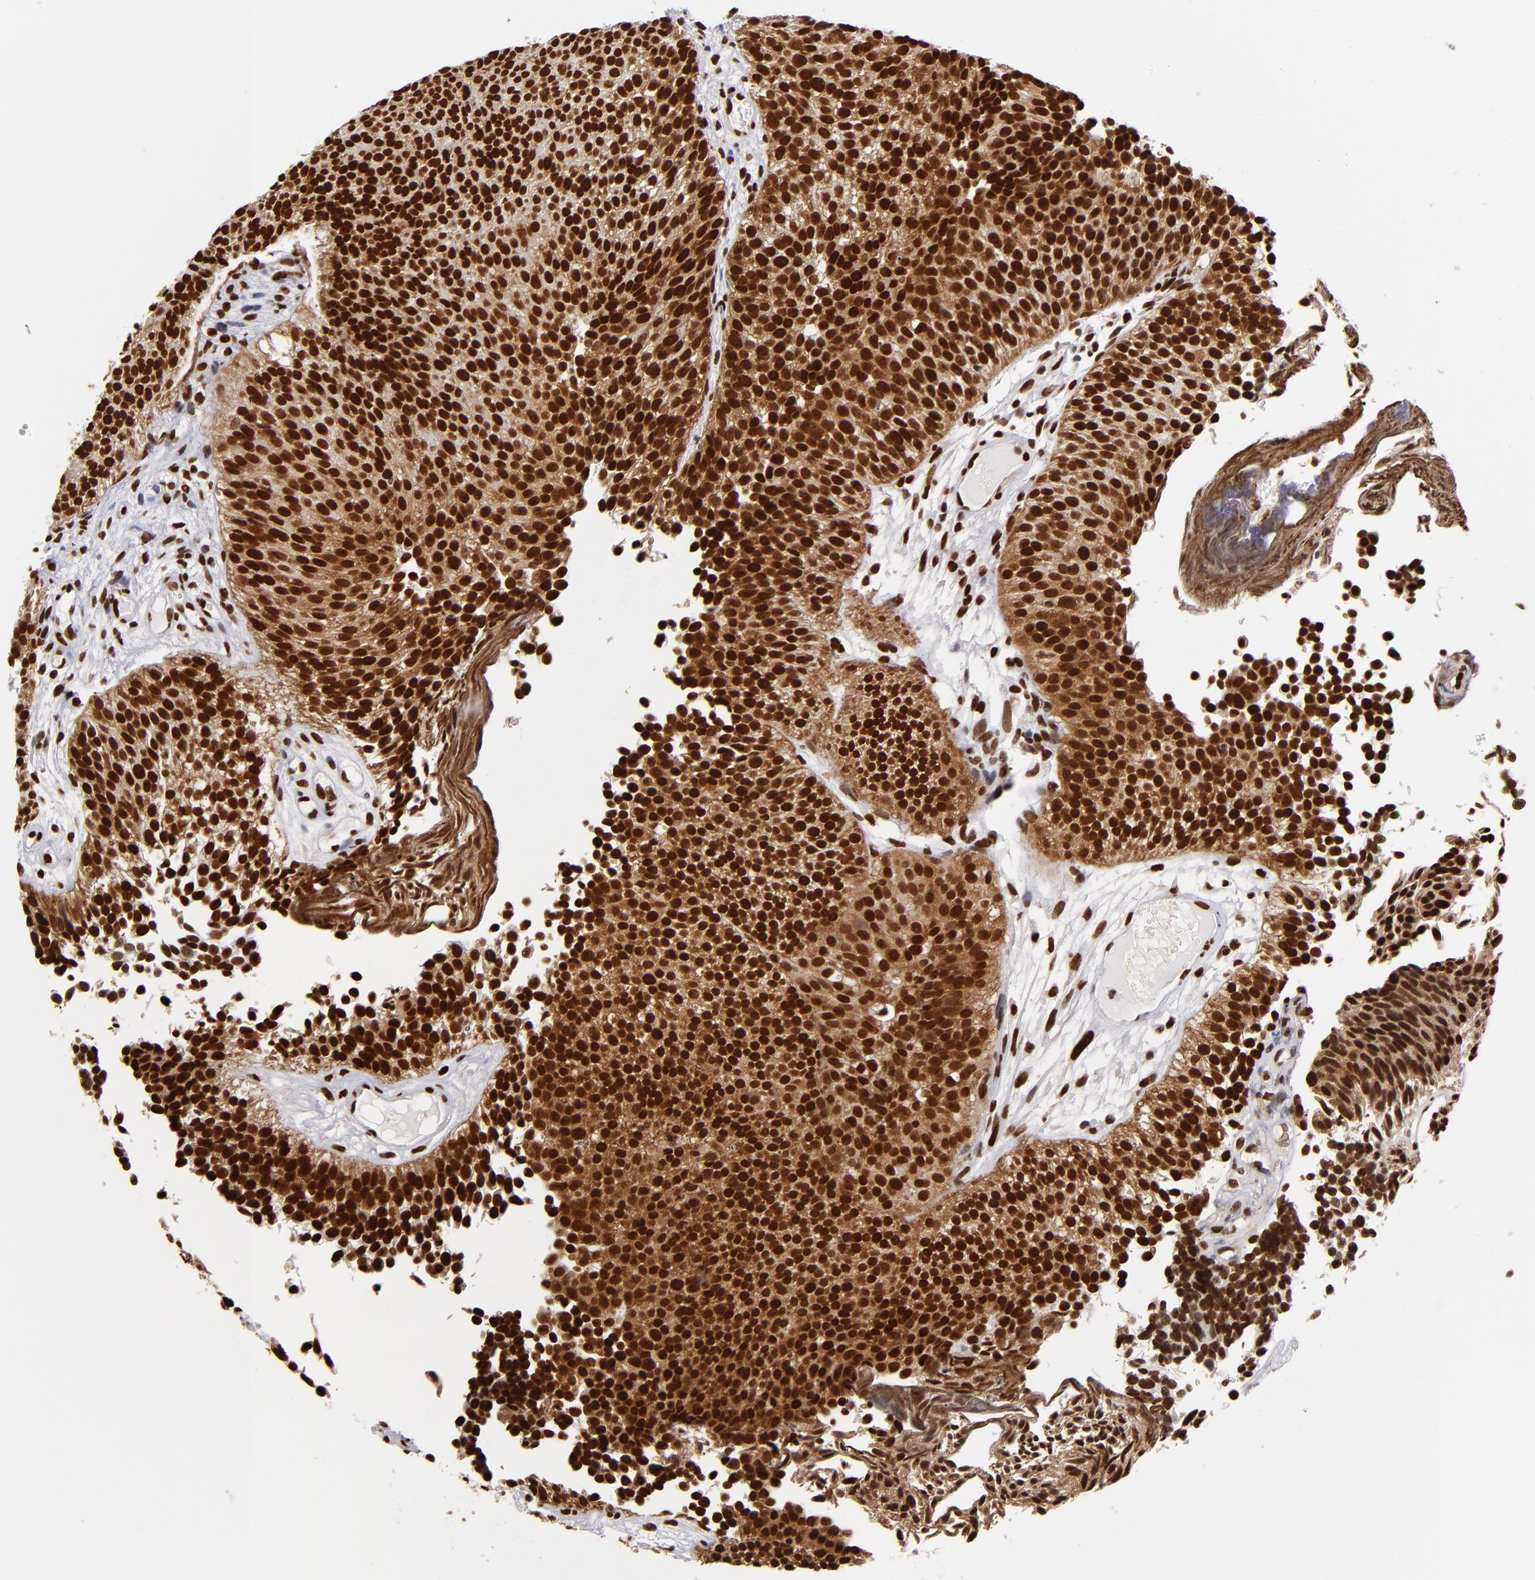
{"staining": {"intensity": "strong", "quantity": ">75%", "location": "cytoplasmic/membranous,nuclear"}, "tissue": "urothelial cancer", "cell_type": "Tumor cells", "image_type": "cancer", "snomed": [{"axis": "morphology", "description": "Urothelial carcinoma, Low grade"}, {"axis": "topography", "description": "Urinary bladder"}], "caption": "Immunohistochemical staining of human urothelial cancer exhibits high levels of strong cytoplasmic/membranous and nuclear protein positivity in about >75% of tumor cells. Ihc stains the protein in brown and the nuclei are stained blue.", "gene": "MRE11", "patient": {"sex": "male", "age": 84}}